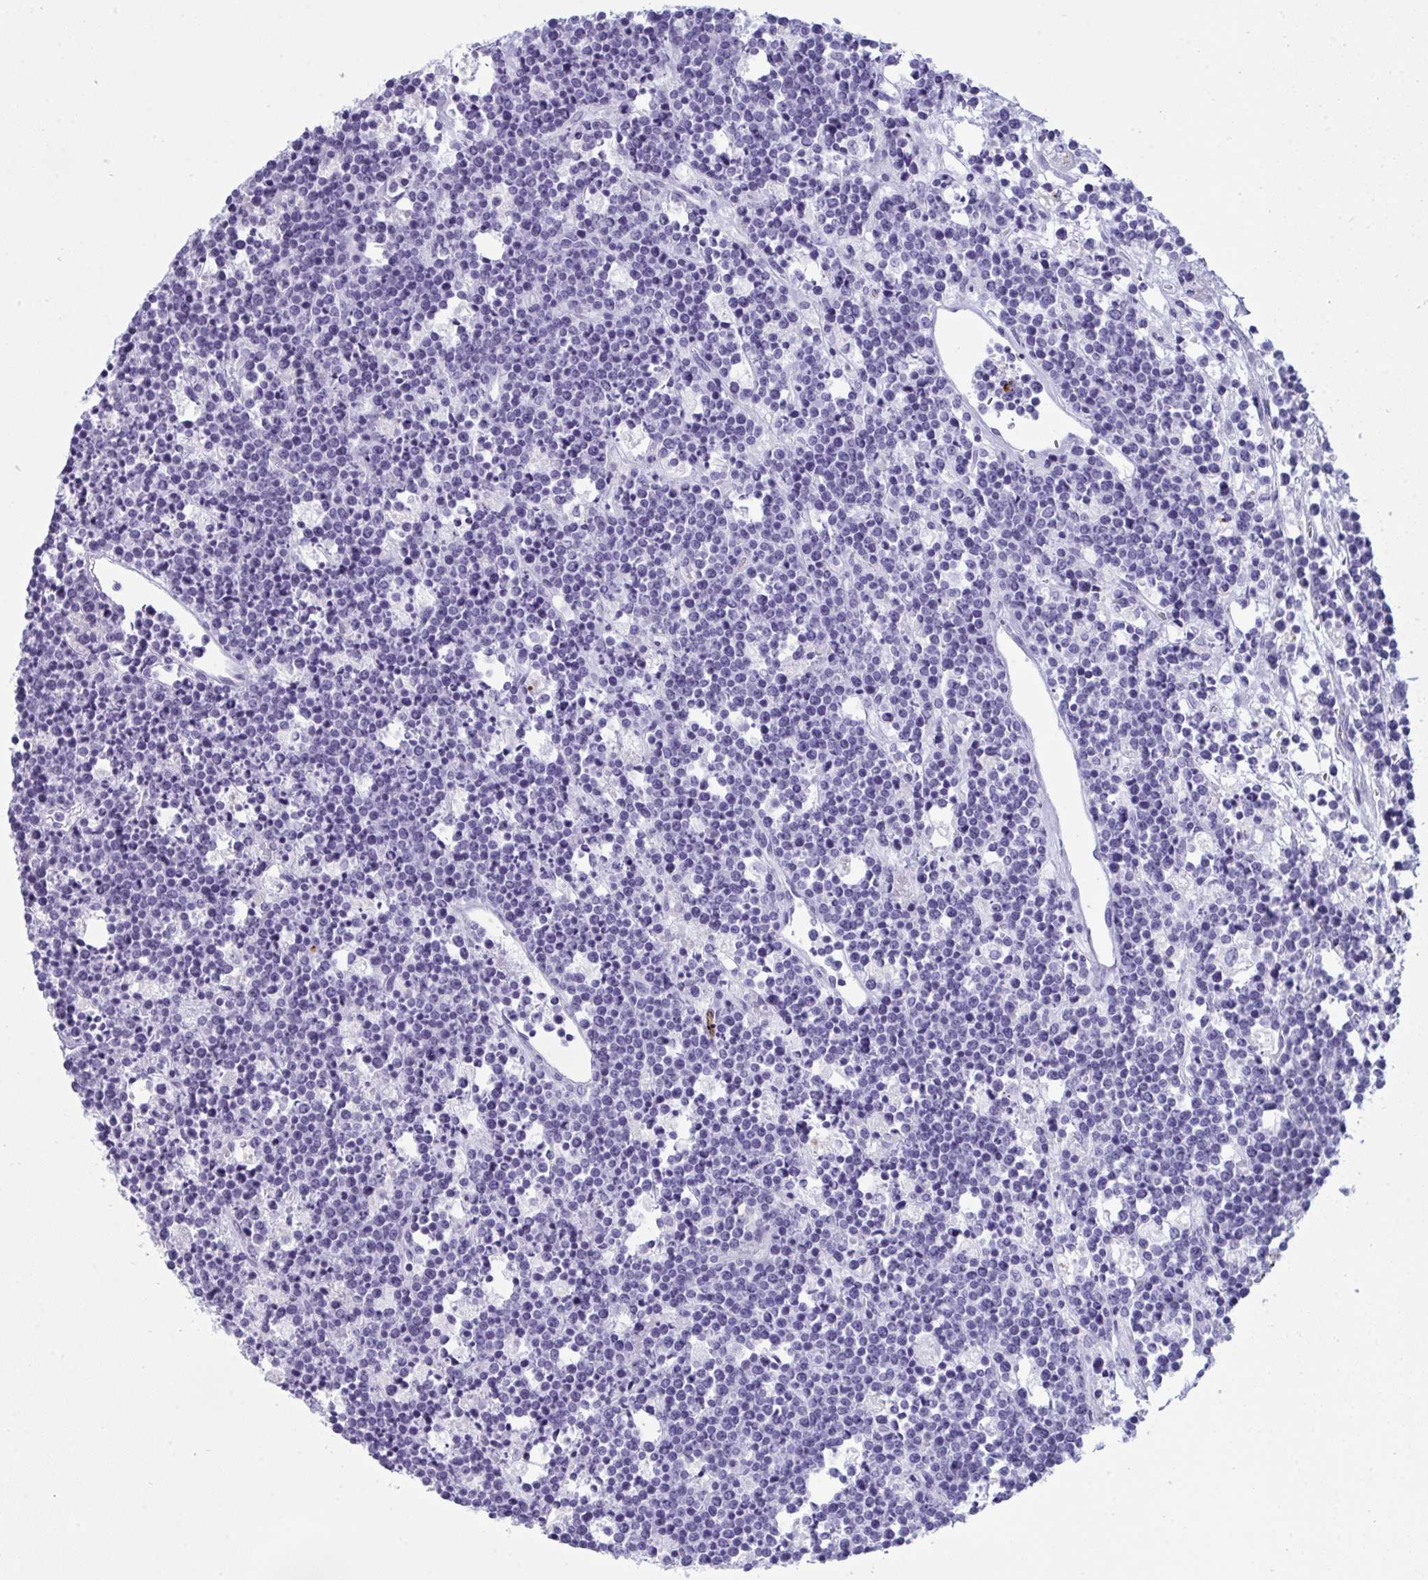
{"staining": {"intensity": "negative", "quantity": "none", "location": "none"}, "tissue": "lymphoma", "cell_type": "Tumor cells", "image_type": "cancer", "snomed": [{"axis": "morphology", "description": "Malignant lymphoma, non-Hodgkin's type, High grade"}, {"axis": "topography", "description": "Ovary"}], "caption": "An image of human lymphoma is negative for staining in tumor cells. The staining is performed using DAB (3,3'-diaminobenzidine) brown chromogen with nuclei counter-stained in using hematoxylin.", "gene": "ARHGAP42", "patient": {"sex": "female", "age": 56}}